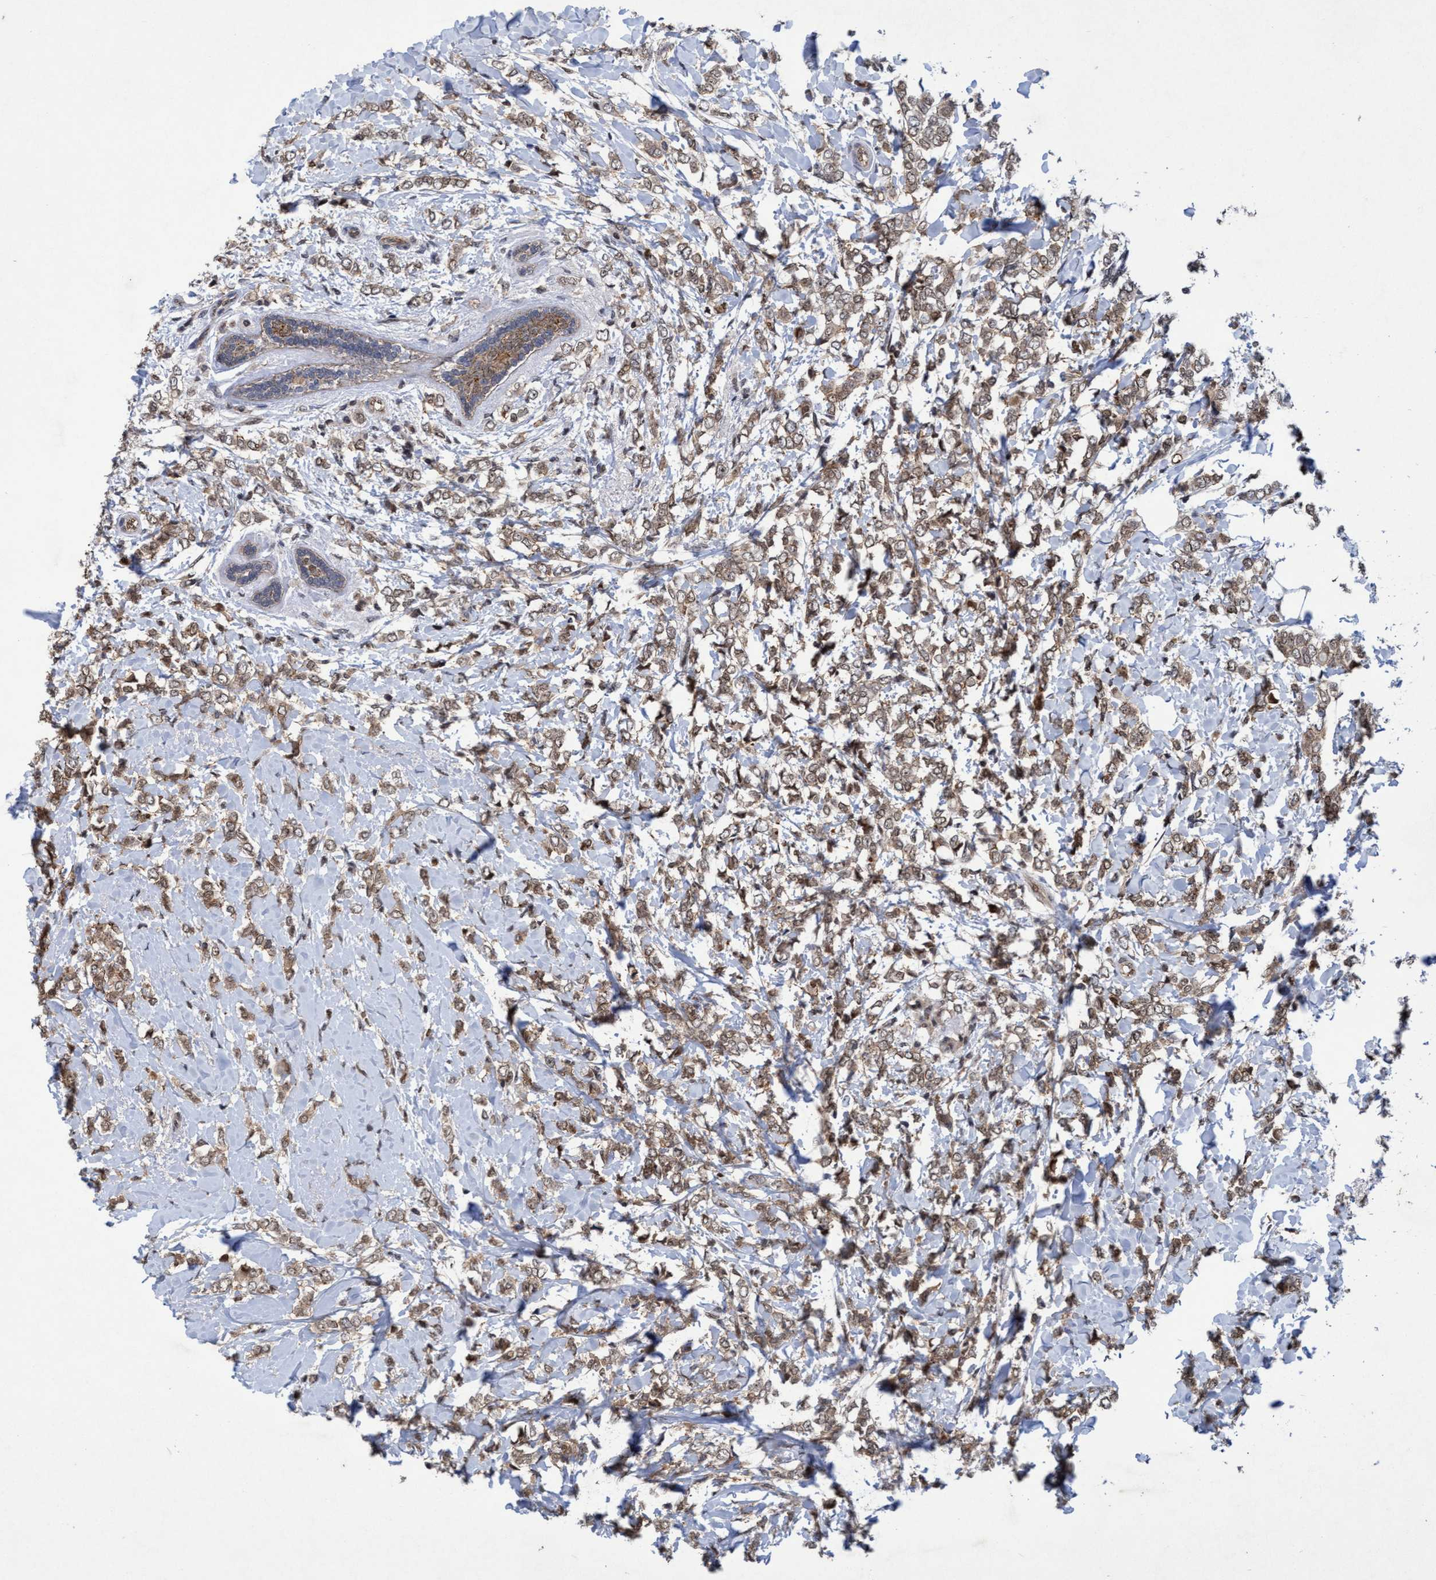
{"staining": {"intensity": "weak", "quantity": ">75%", "location": "cytoplasmic/membranous,nuclear"}, "tissue": "breast cancer", "cell_type": "Tumor cells", "image_type": "cancer", "snomed": [{"axis": "morphology", "description": "Normal tissue, NOS"}, {"axis": "morphology", "description": "Lobular carcinoma"}, {"axis": "topography", "description": "Breast"}], "caption": "Breast lobular carcinoma stained with a brown dye exhibits weak cytoplasmic/membranous and nuclear positive positivity in approximately >75% of tumor cells.", "gene": "GTF2F1", "patient": {"sex": "female", "age": 47}}